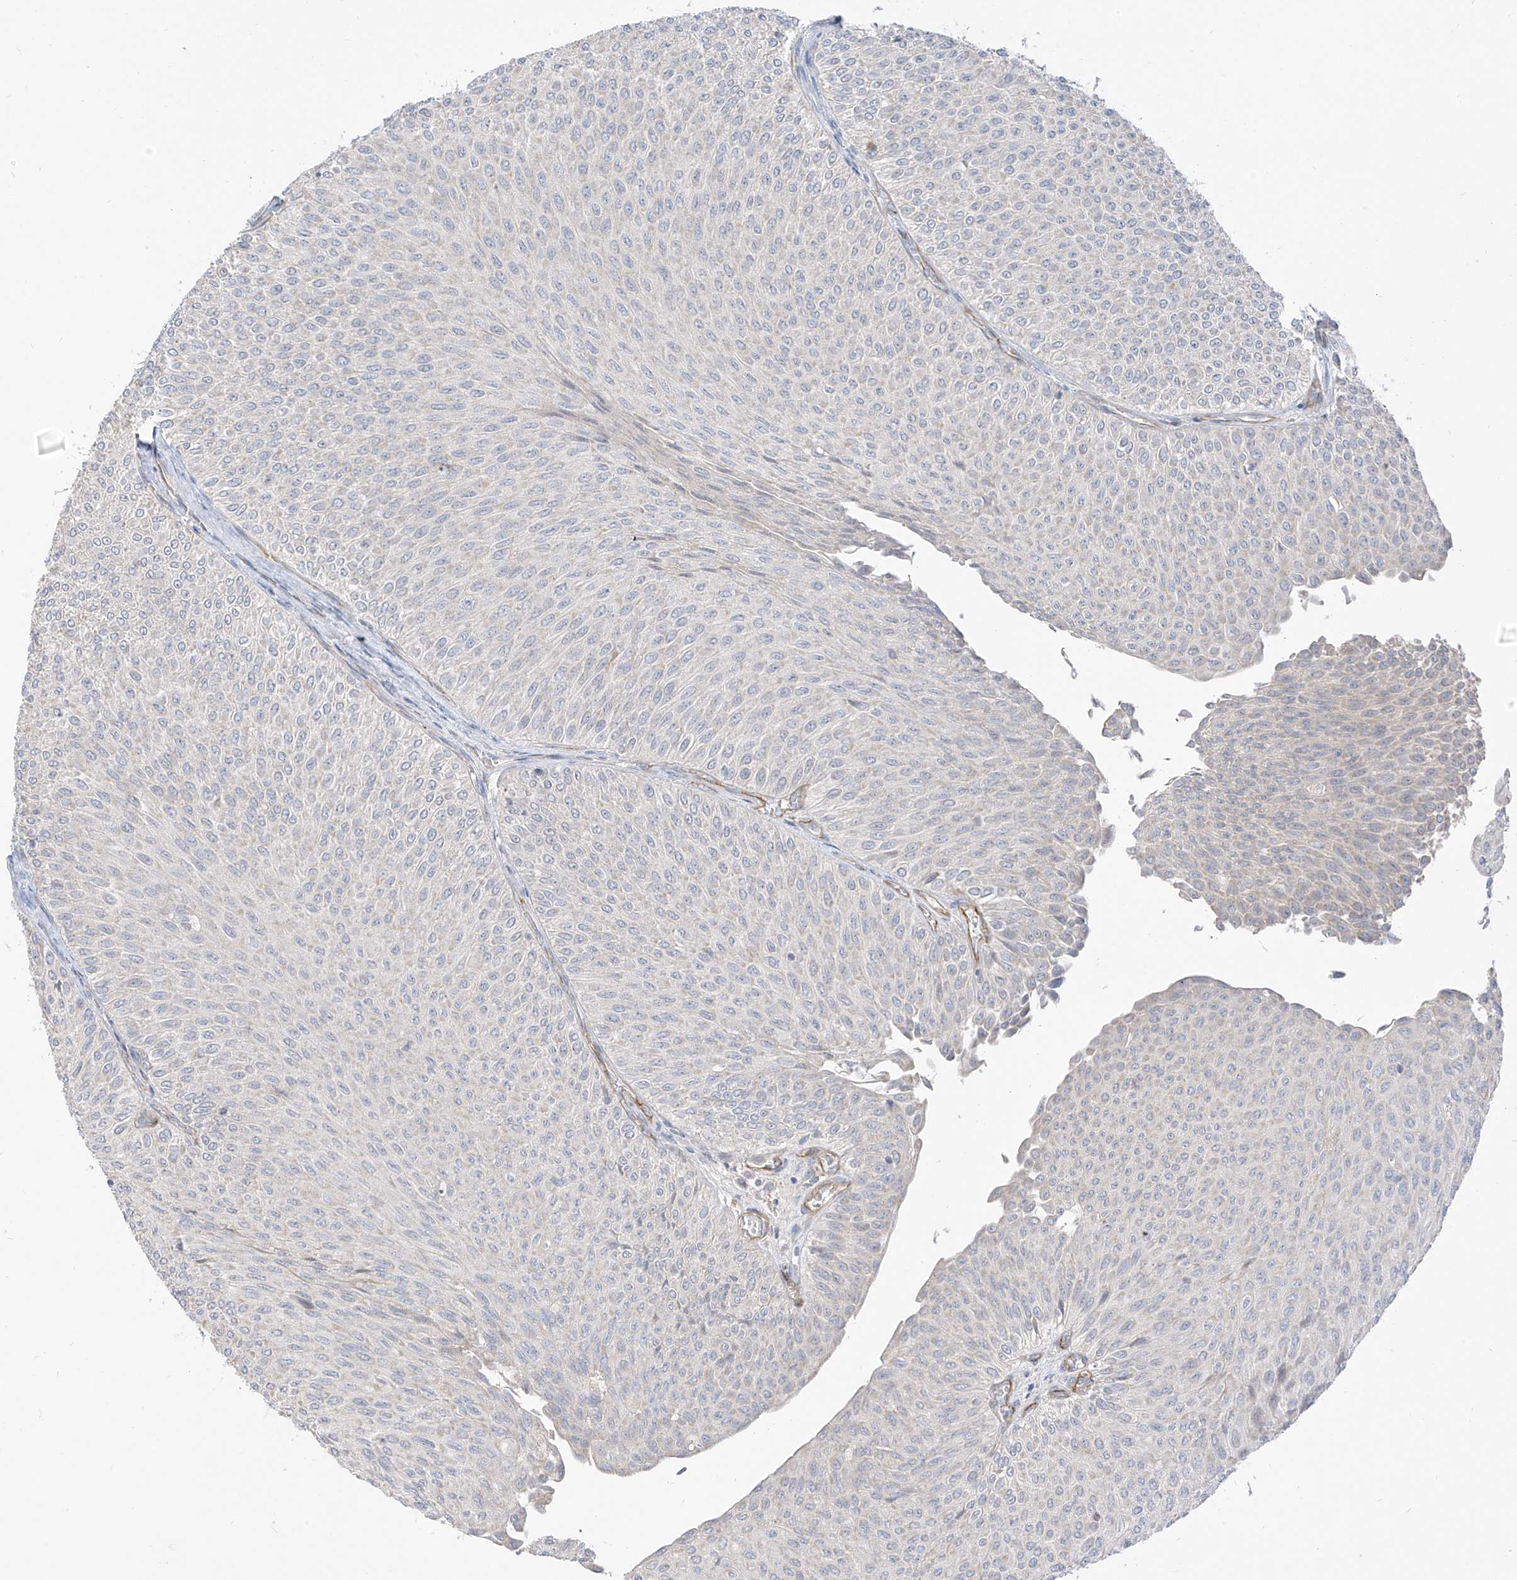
{"staining": {"intensity": "negative", "quantity": "none", "location": "none"}, "tissue": "urothelial cancer", "cell_type": "Tumor cells", "image_type": "cancer", "snomed": [{"axis": "morphology", "description": "Urothelial carcinoma, Low grade"}, {"axis": "topography", "description": "Urinary bladder"}], "caption": "Tumor cells are negative for protein expression in human urothelial cancer. The staining is performed using DAB (3,3'-diaminobenzidine) brown chromogen with nuclei counter-stained in using hematoxylin.", "gene": "C2orf42", "patient": {"sex": "male", "age": 78}}